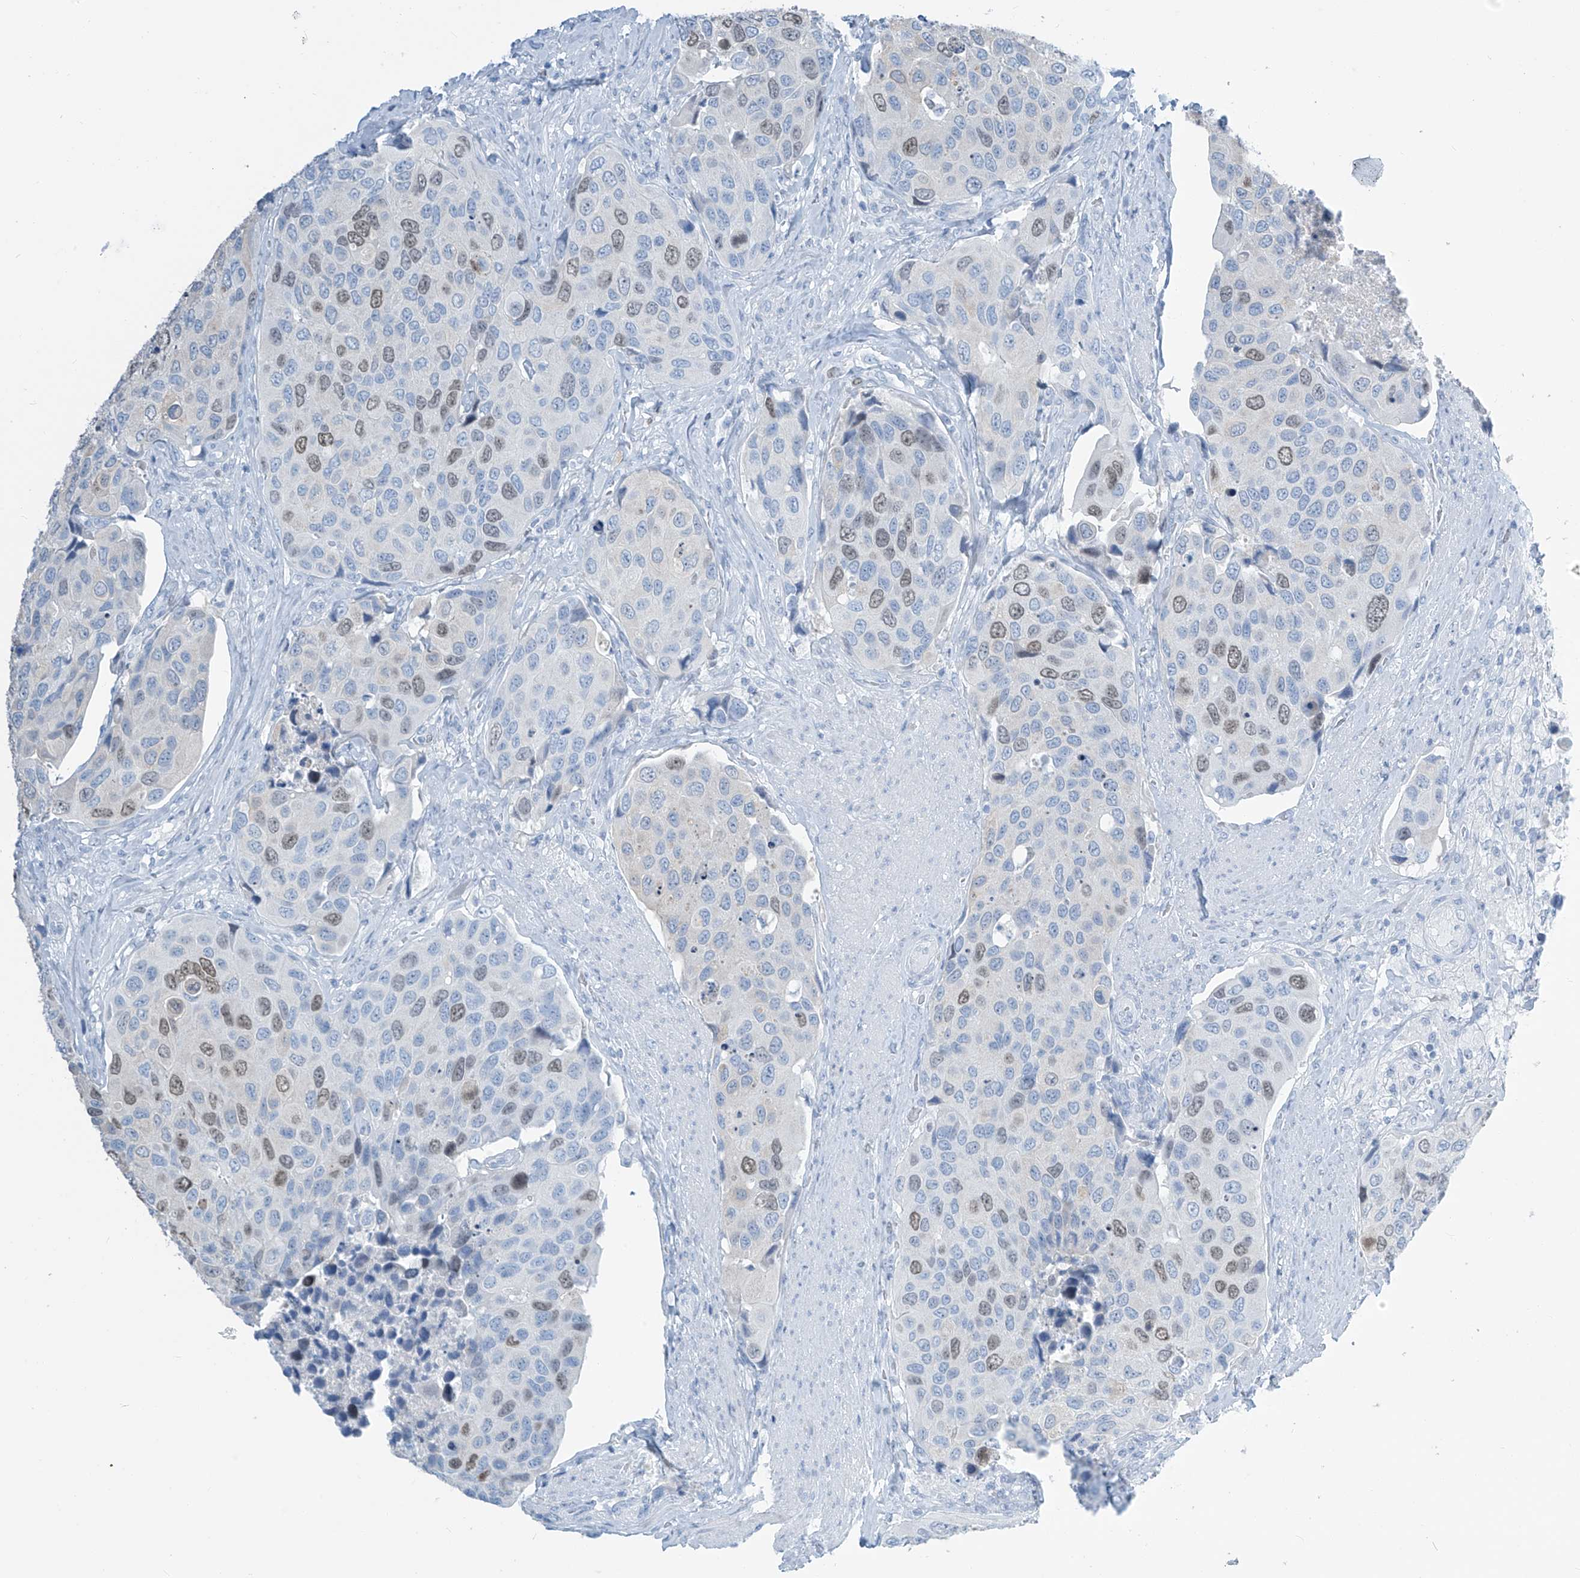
{"staining": {"intensity": "weak", "quantity": "25%-75%", "location": "nuclear"}, "tissue": "urothelial cancer", "cell_type": "Tumor cells", "image_type": "cancer", "snomed": [{"axis": "morphology", "description": "Urothelial carcinoma, High grade"}, {"axis": "topography", "description": "Urinary bladder"}], "caption": "This photomicrograph displays immunohistochemistry staining of human urothelial cancer, with low weak nuclear expression in about 25%-75% of tumor cells.", "gene": "SGO2", "patient": {"sex": "male", "age": 74}}